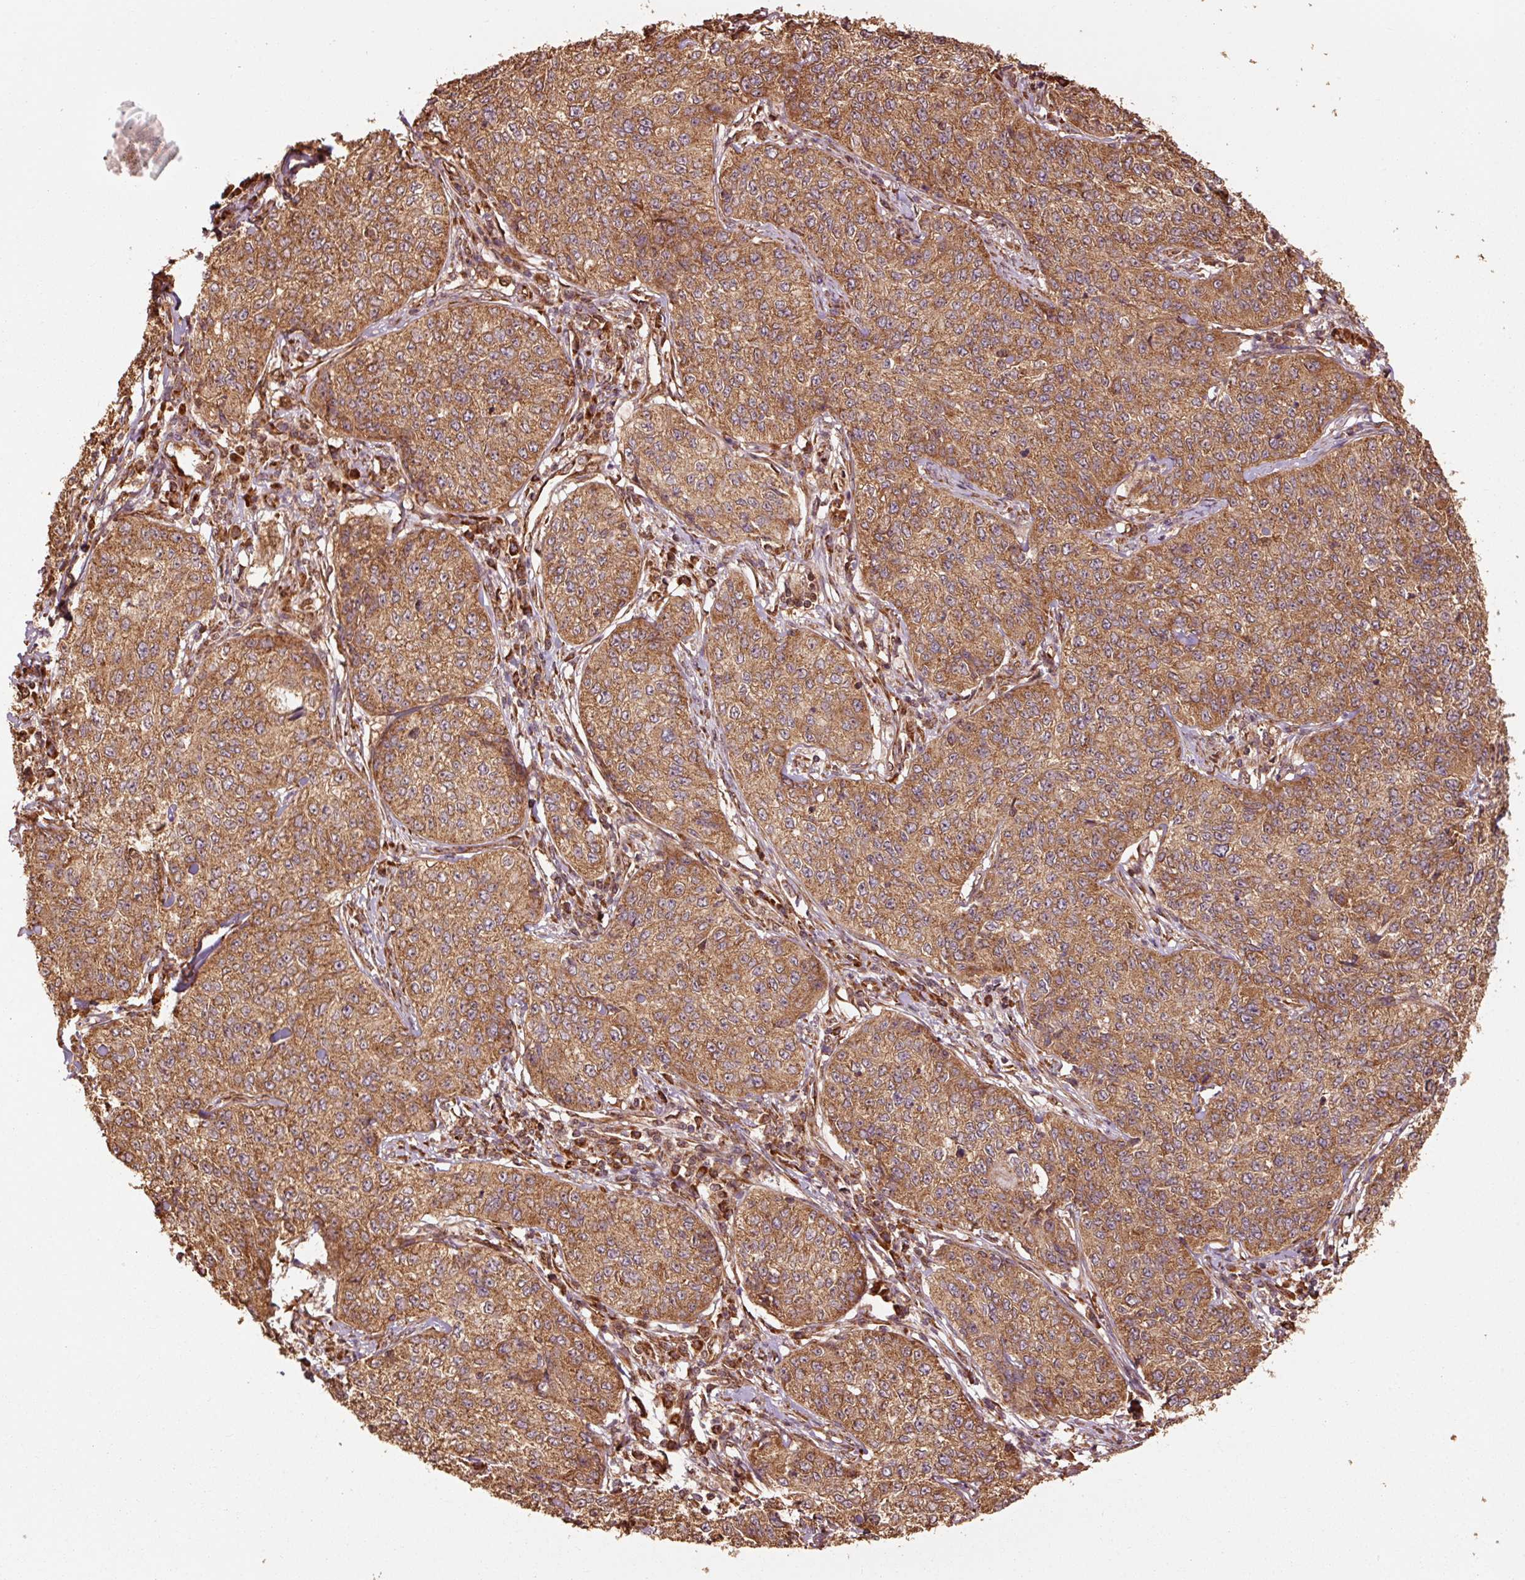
{"staining": {"intensity": "moderate", "quantity": ">75%", "location": "cytoplasmic/membranous"}, "tissue": "cervical cancer", "cell_type": "Tumor cells", "image_type": "cancer", "snomed": [{"axis": "morphology", "description": "Squamous cell carcinoma, NOS"}, {"axis": "topography", "description": "Cervix"}], "caption": "Cervical cancer stained with IHC exhibits moderate cytoplasmic/membranous expression in approximately >75% of tumor cells.", "gene": "MRPL16", "patient": {"sex": "female", "age": 35}}